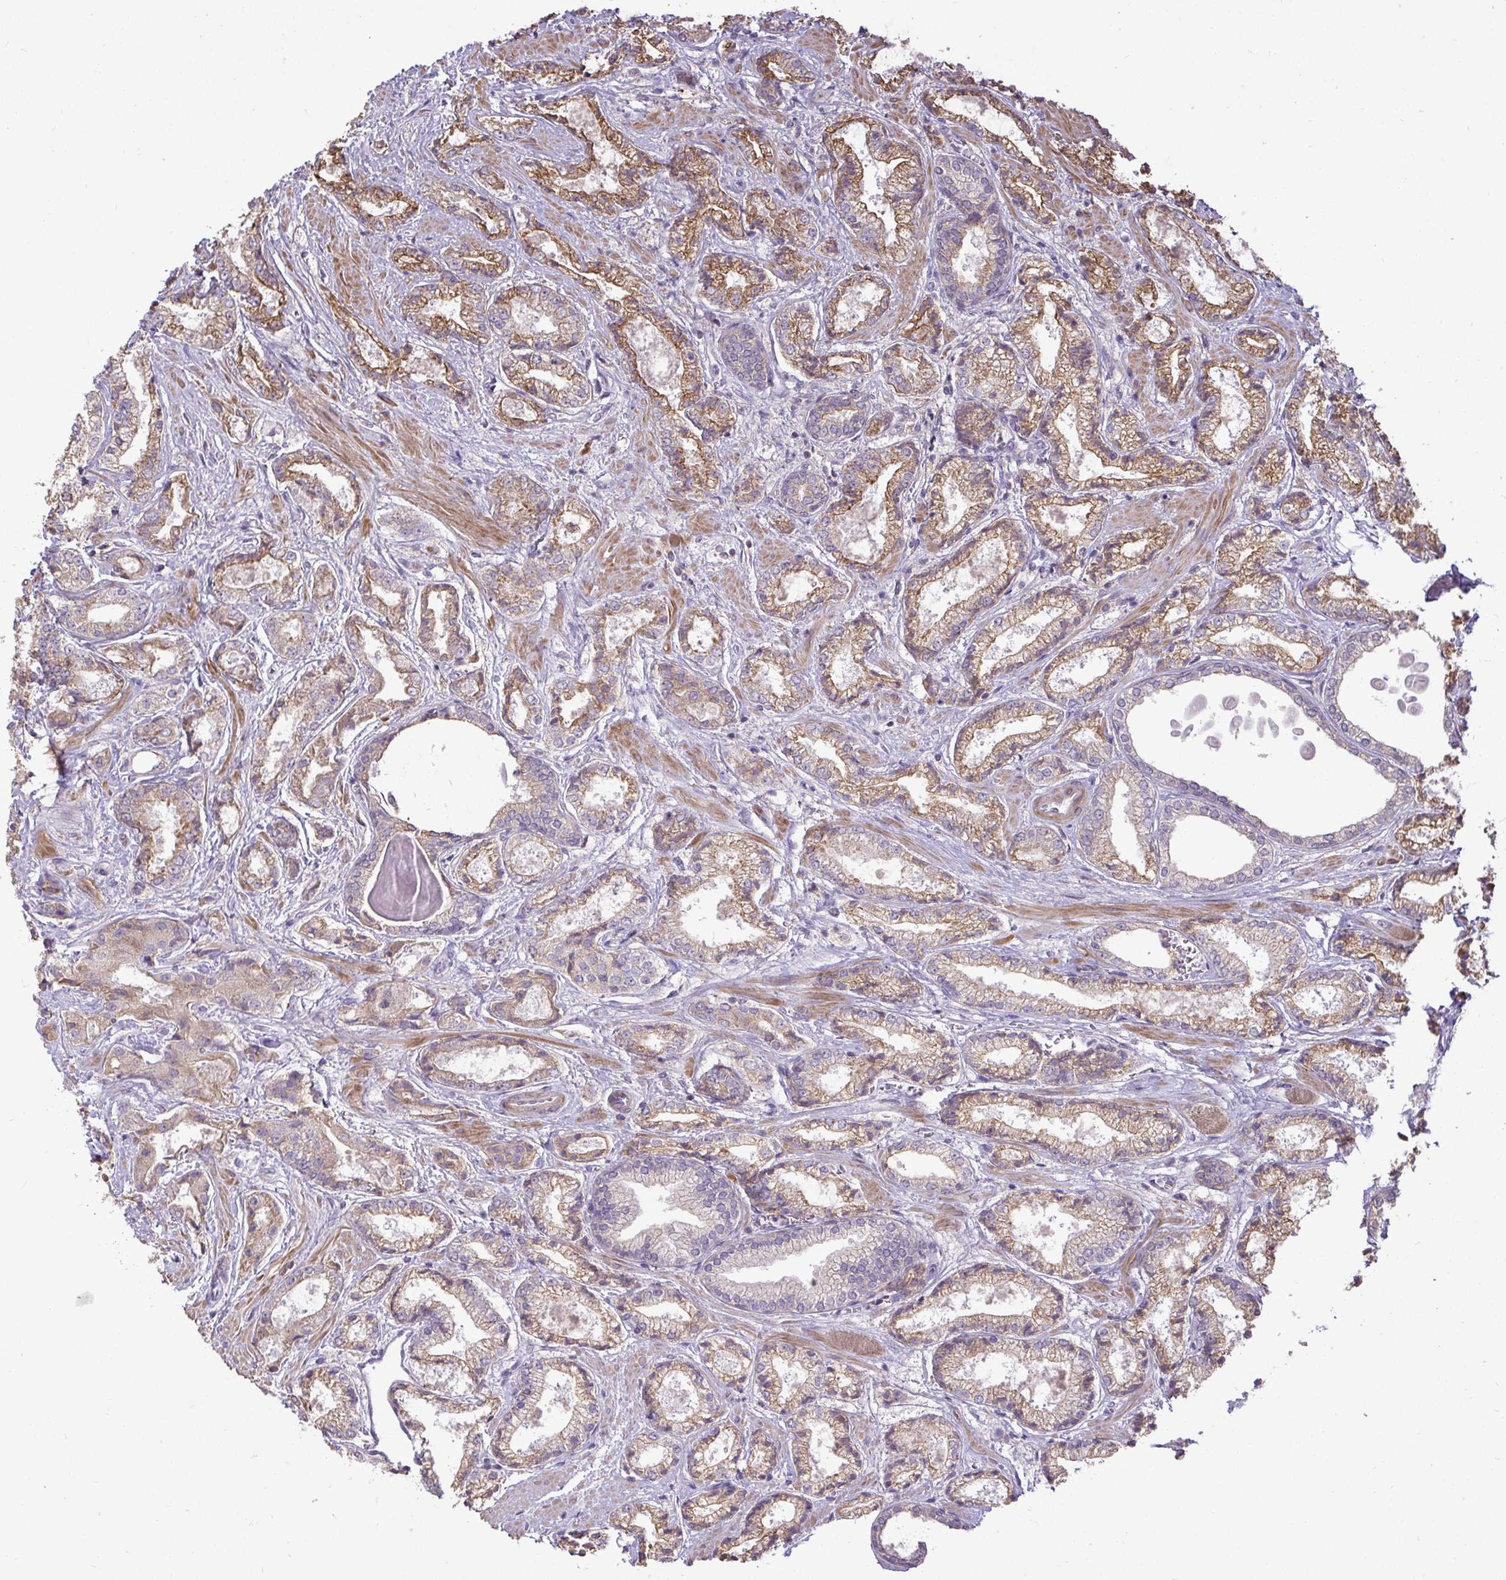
{"staining": {"intensity": "moderate", "quantity": ">75%", "location": "cytoplasmic/membranous"}, "tissue": "prostate cancer", "cell_type": "Tumor cells", "image_type": "cancer", "snomed": [{"axis": "morphology", "description": "Adenocarcinoma, High grade"}, {"axis": "topography", "description": "Prostate"}], "caption": "Tumor cells display medium levels of moderate cytoplasmic/membranous expression in about >75% of cells in human prostate cancer (adenocarcinoma (high-grade)). Immunohistochemistry stains the protein of interest in brown and the nuclei are stained blue.", "gene": "STRIP1", "patient": {"sex": "male", "age": 64}}